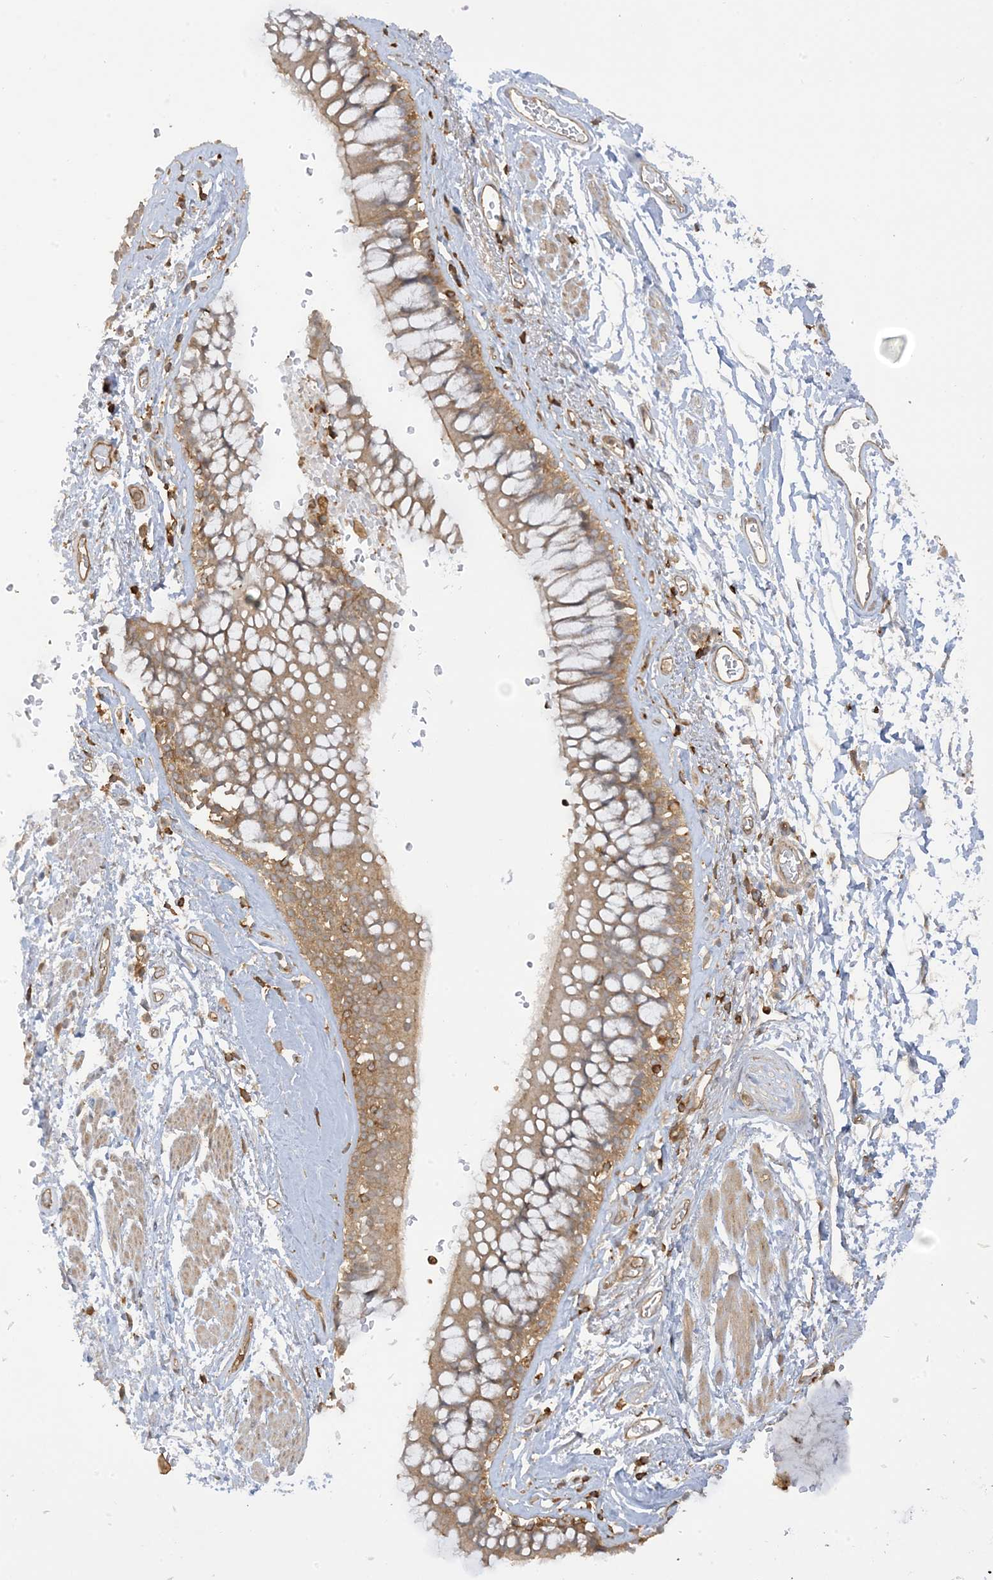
{"staining": {"intensity": "moderate", "quantity": ">75%", "location": "cytoplasmic/membranous"}, "tissue": "bronchus", "cell_type": "Respiratory epithelial cells", "image_type": "normal", "snomed": [{"axis": "morphology", "description": "Normal tissue, NOS"}, {"axis": "morphology", "description": "Inflammation, NOS"}, {"axis": "topography", "description": "Cartilage tissue"}, {"axis": "topography", "description": "Bronchus"}, {"axis": "topography", "description": "Lung"}], "caption": "An immunohistochemistry image of normal tissue is shown. Protein staining in brown labels moderate cytoplasmic/membranous positivity in bronchus within respiratory epithelial cells. (IHC, brightfield microscopy, high magnification).", "gene": "CAPZB", "patient": {"sex": "female", "age": 64}}